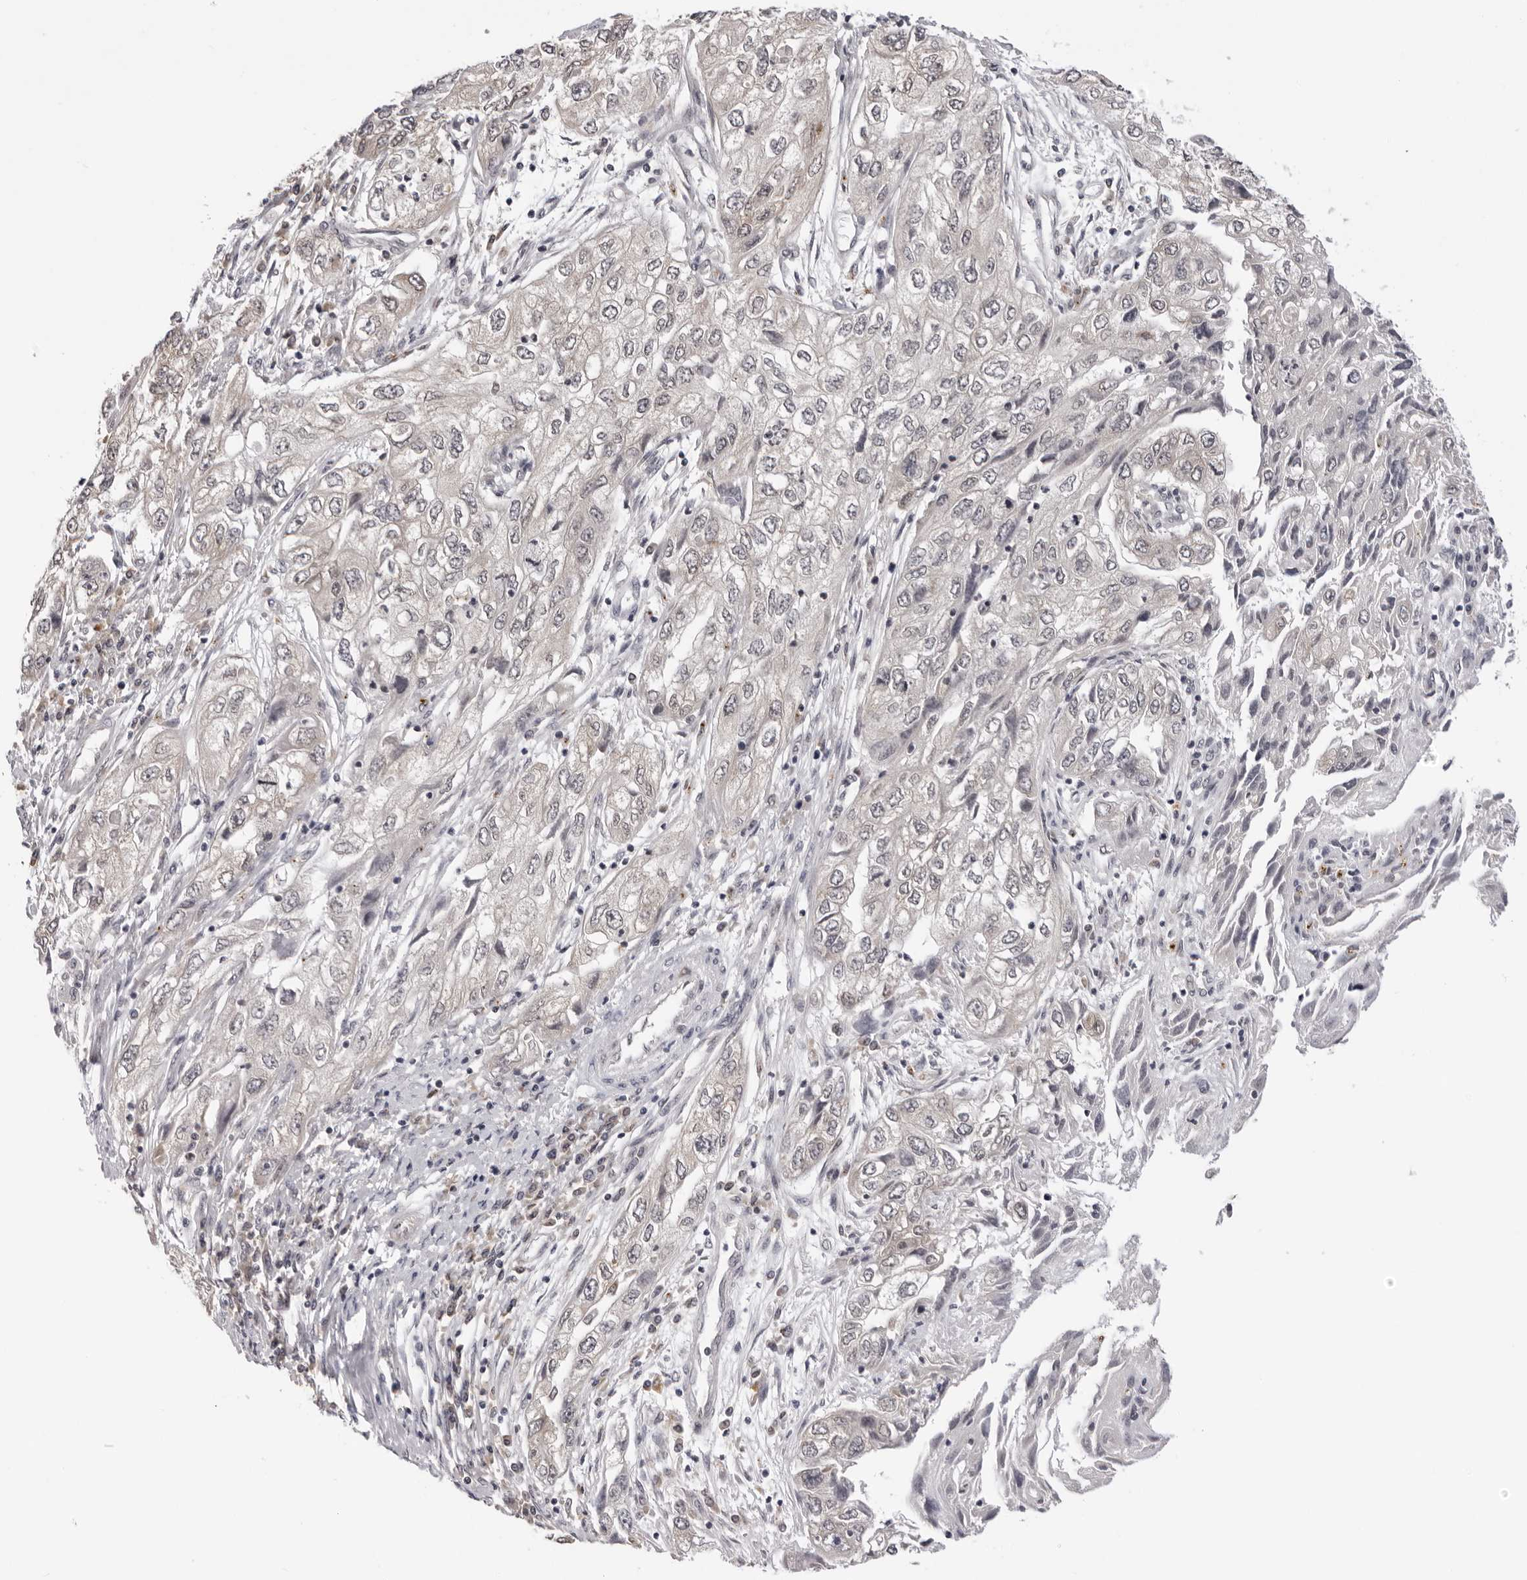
{"staining": {"intensity": "negative", "quantity": "none", "location": "none"}, "tissue": "endometrial cancer", "cell_type": "Tumor cells", "image_type": "cancer", "snomed": [{"axis": "morphology", "description": "Adenocarcinoma, NOS"}, {"axis": "topography", "description": "Endometrium"}], "caption": "Photomicrograph shows no protein expression in tumor cells of endometrial adenocarcinoma tissue.", "gene": "PRUNE1", "patient": {"sex": "female", "age": 49}}